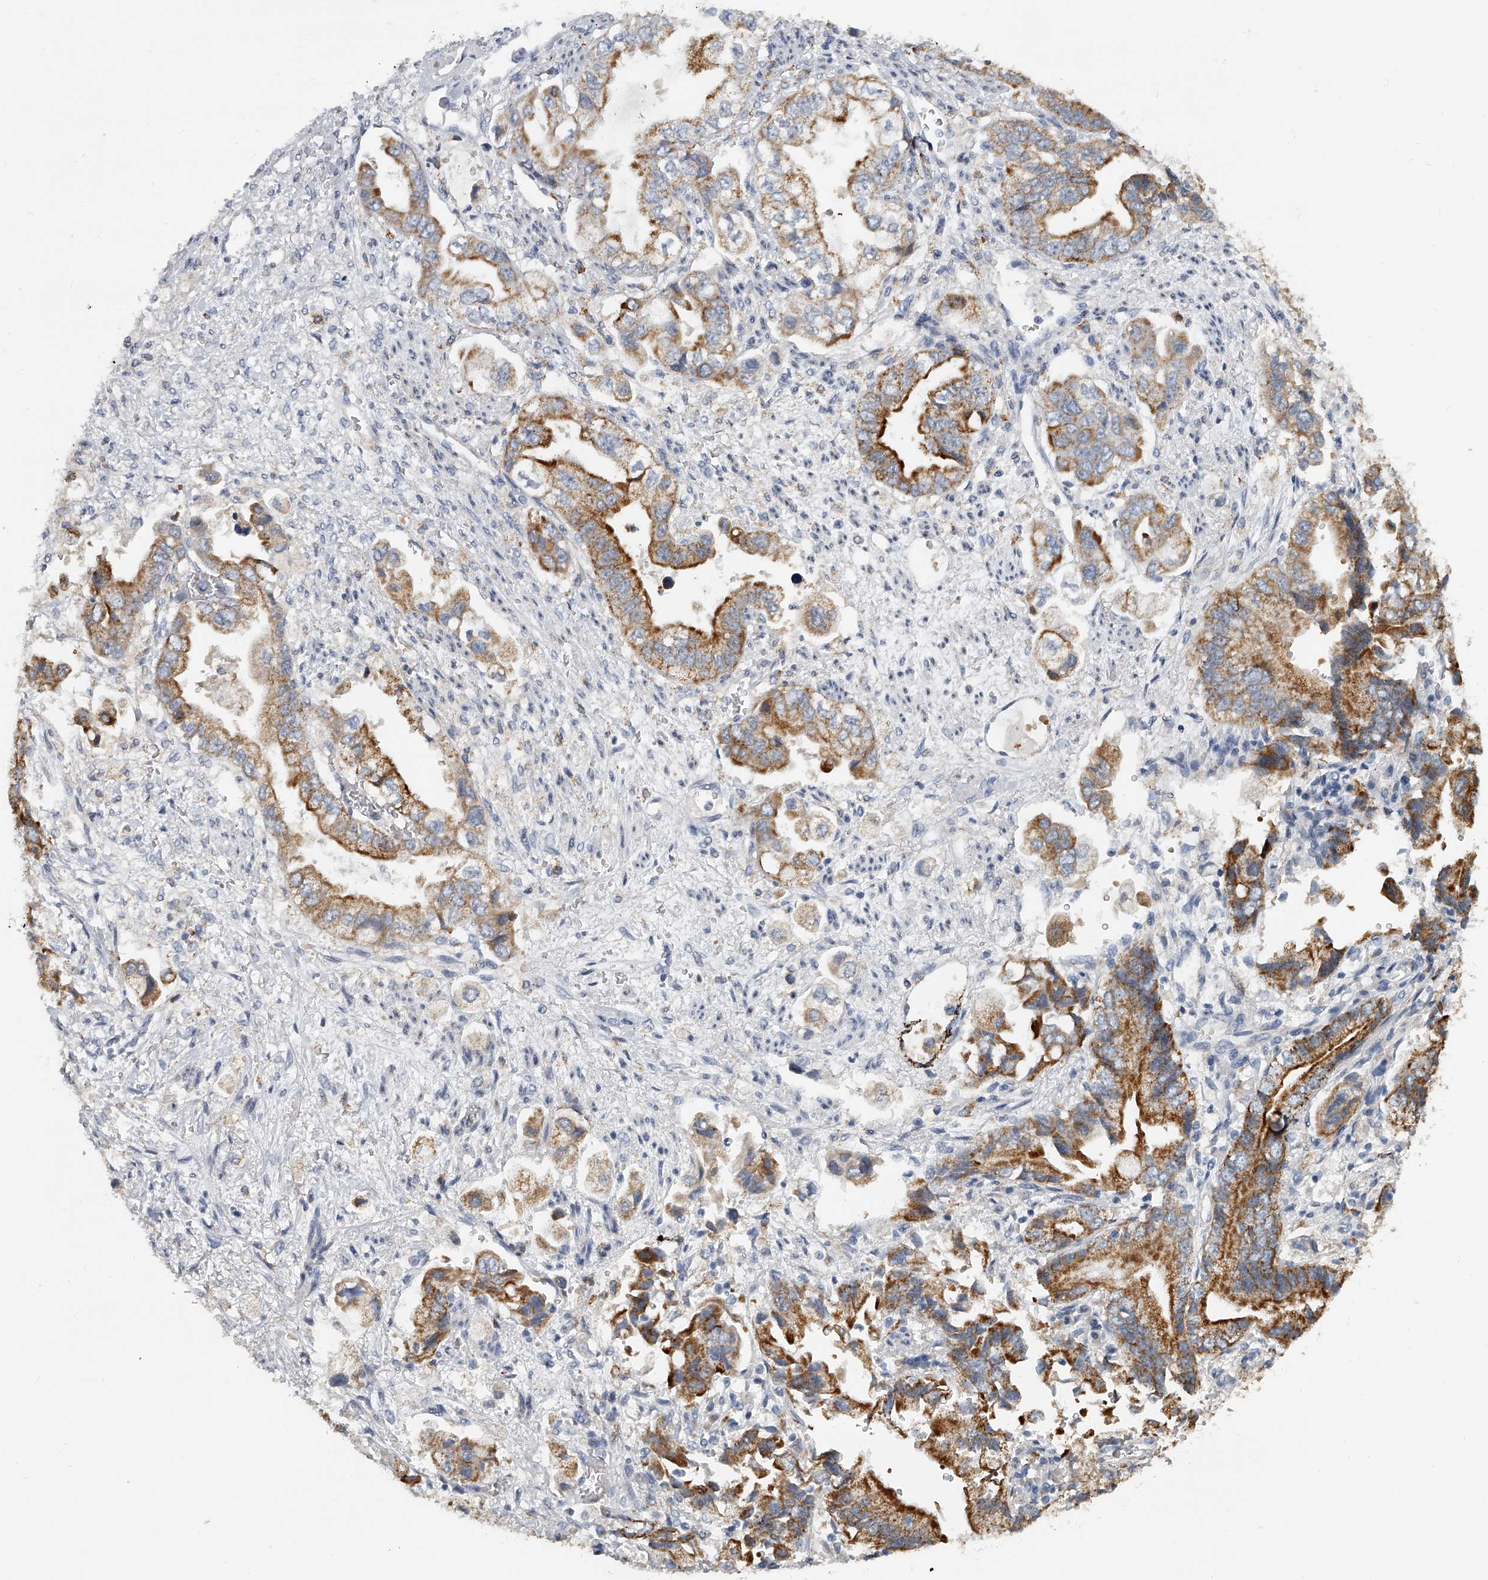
{"staining": {"intensity": "strong", "quantity": ">75%", "location": "cytoplasmic/membranous"}, "tissue": "stomach cancer", "cell_type": "Tumor cells", "image_type": "cancer", "snomed": [{"axis": "morphology", "description": "Adenocarcinoma, NOS"}, {"axis": "topography", "description": "Stomach"}], "caption": "Protein staining of stomach cancer (adenocarcinoma) tissue displays strong cytoplasmic/membranous staining in about >75% of tumor cells.", "gene": "KLHL7", "patient": {"sex": "male", "age": 62}}